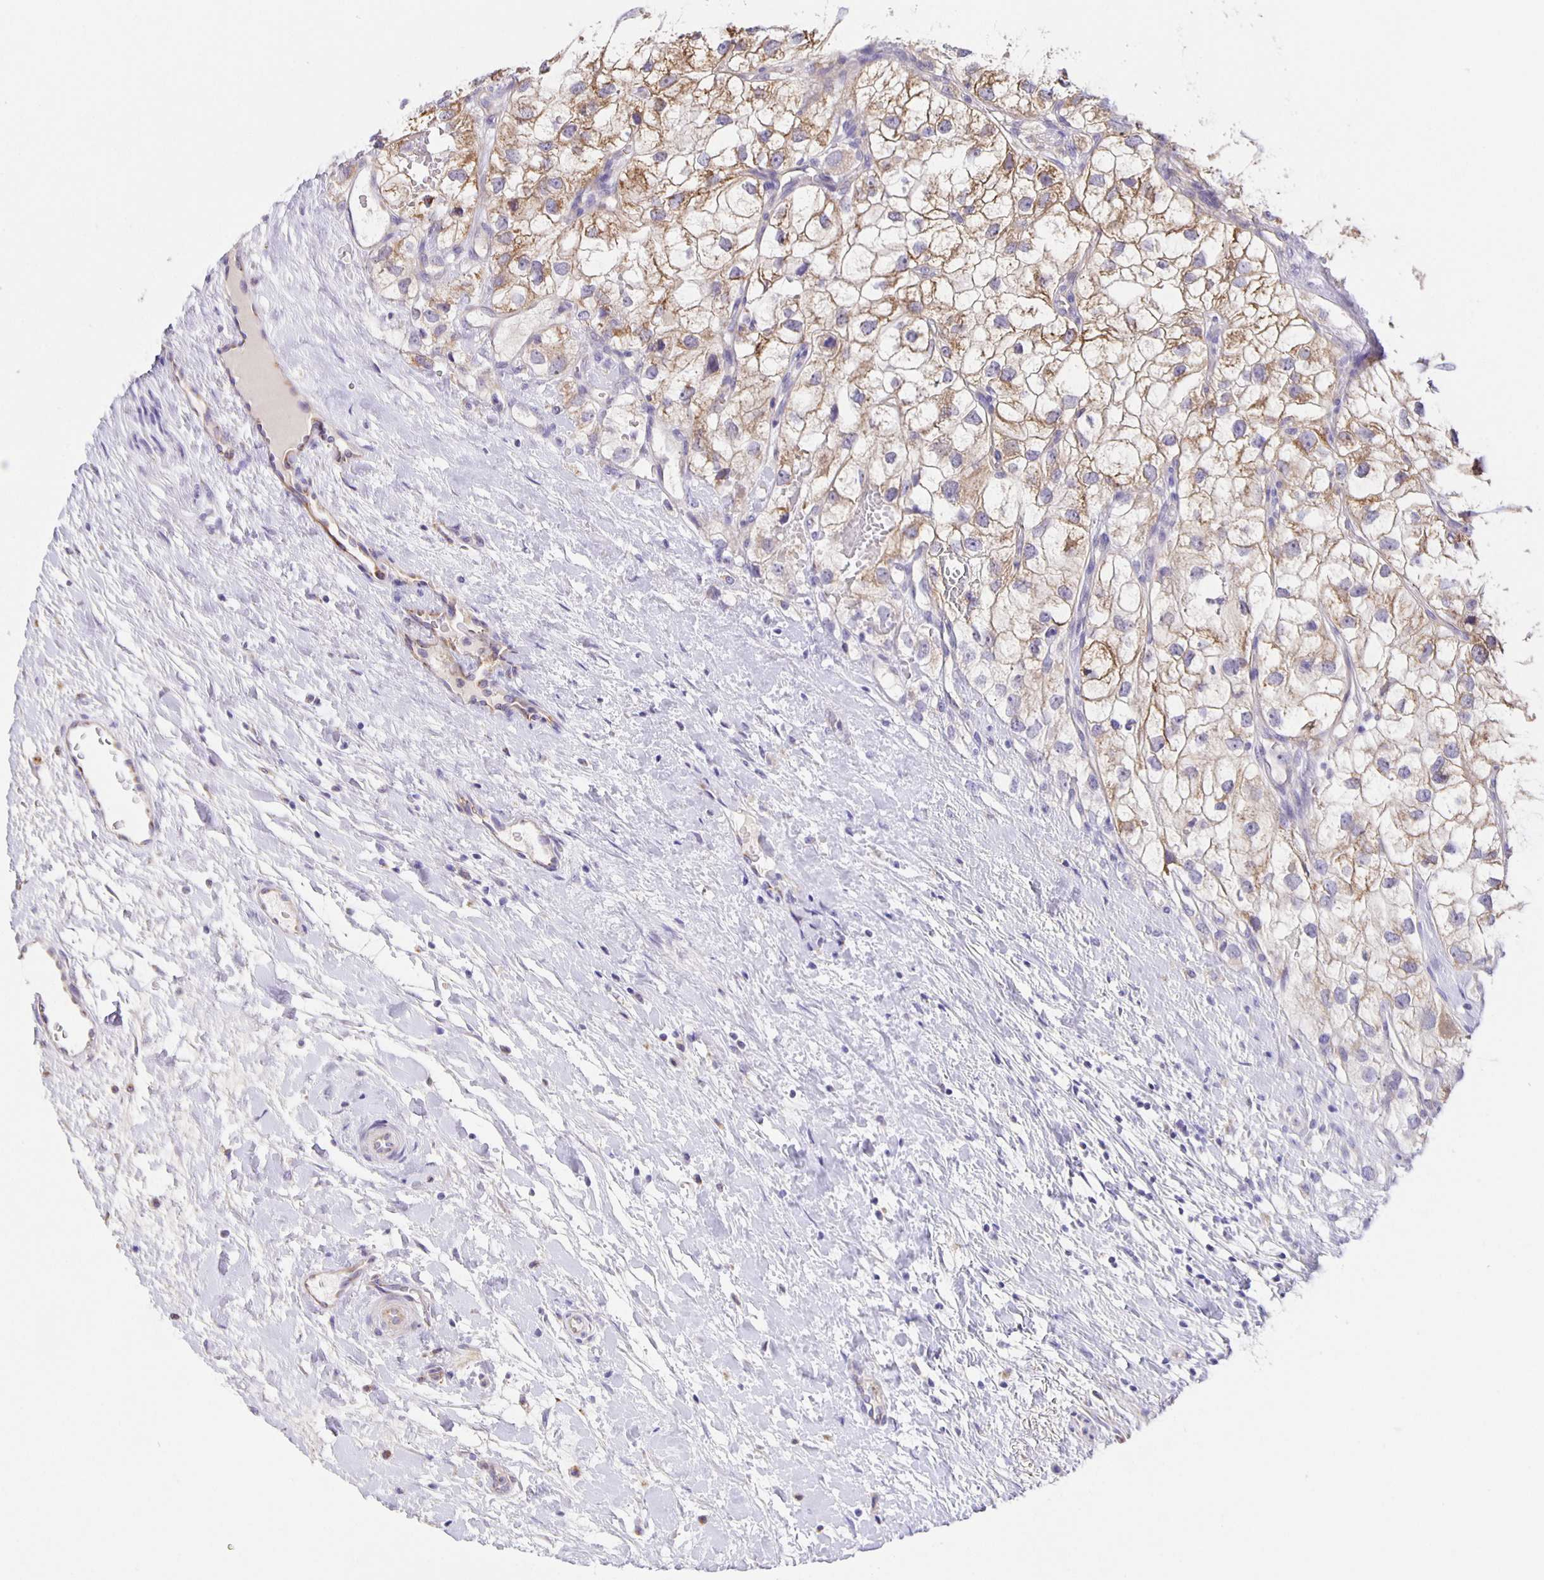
{"staining": {"intensity": "moderate", "quantity": "<25%", "location": "cytoplasmic/membranous"}, "tissue": "renal cancer", "cell_type": "Tumor cells", "image_type": "cancer", "snomed": [{"axis": "morphology", "description": "Adenocarcinoma, NOS"}, {"axis": "topography", "description": "Kidney"}], "caption": "Immunohistochemical staining of adenocarcinoma (renal) demonstrates moderate cytoplasmic/membranous protein positivity in about <25% of tumor cells. The protein is shown in brown color, while the nuclei are stained blue.", "gene": "JMJD4", "patient": {"sex": "male", "age": 59}}